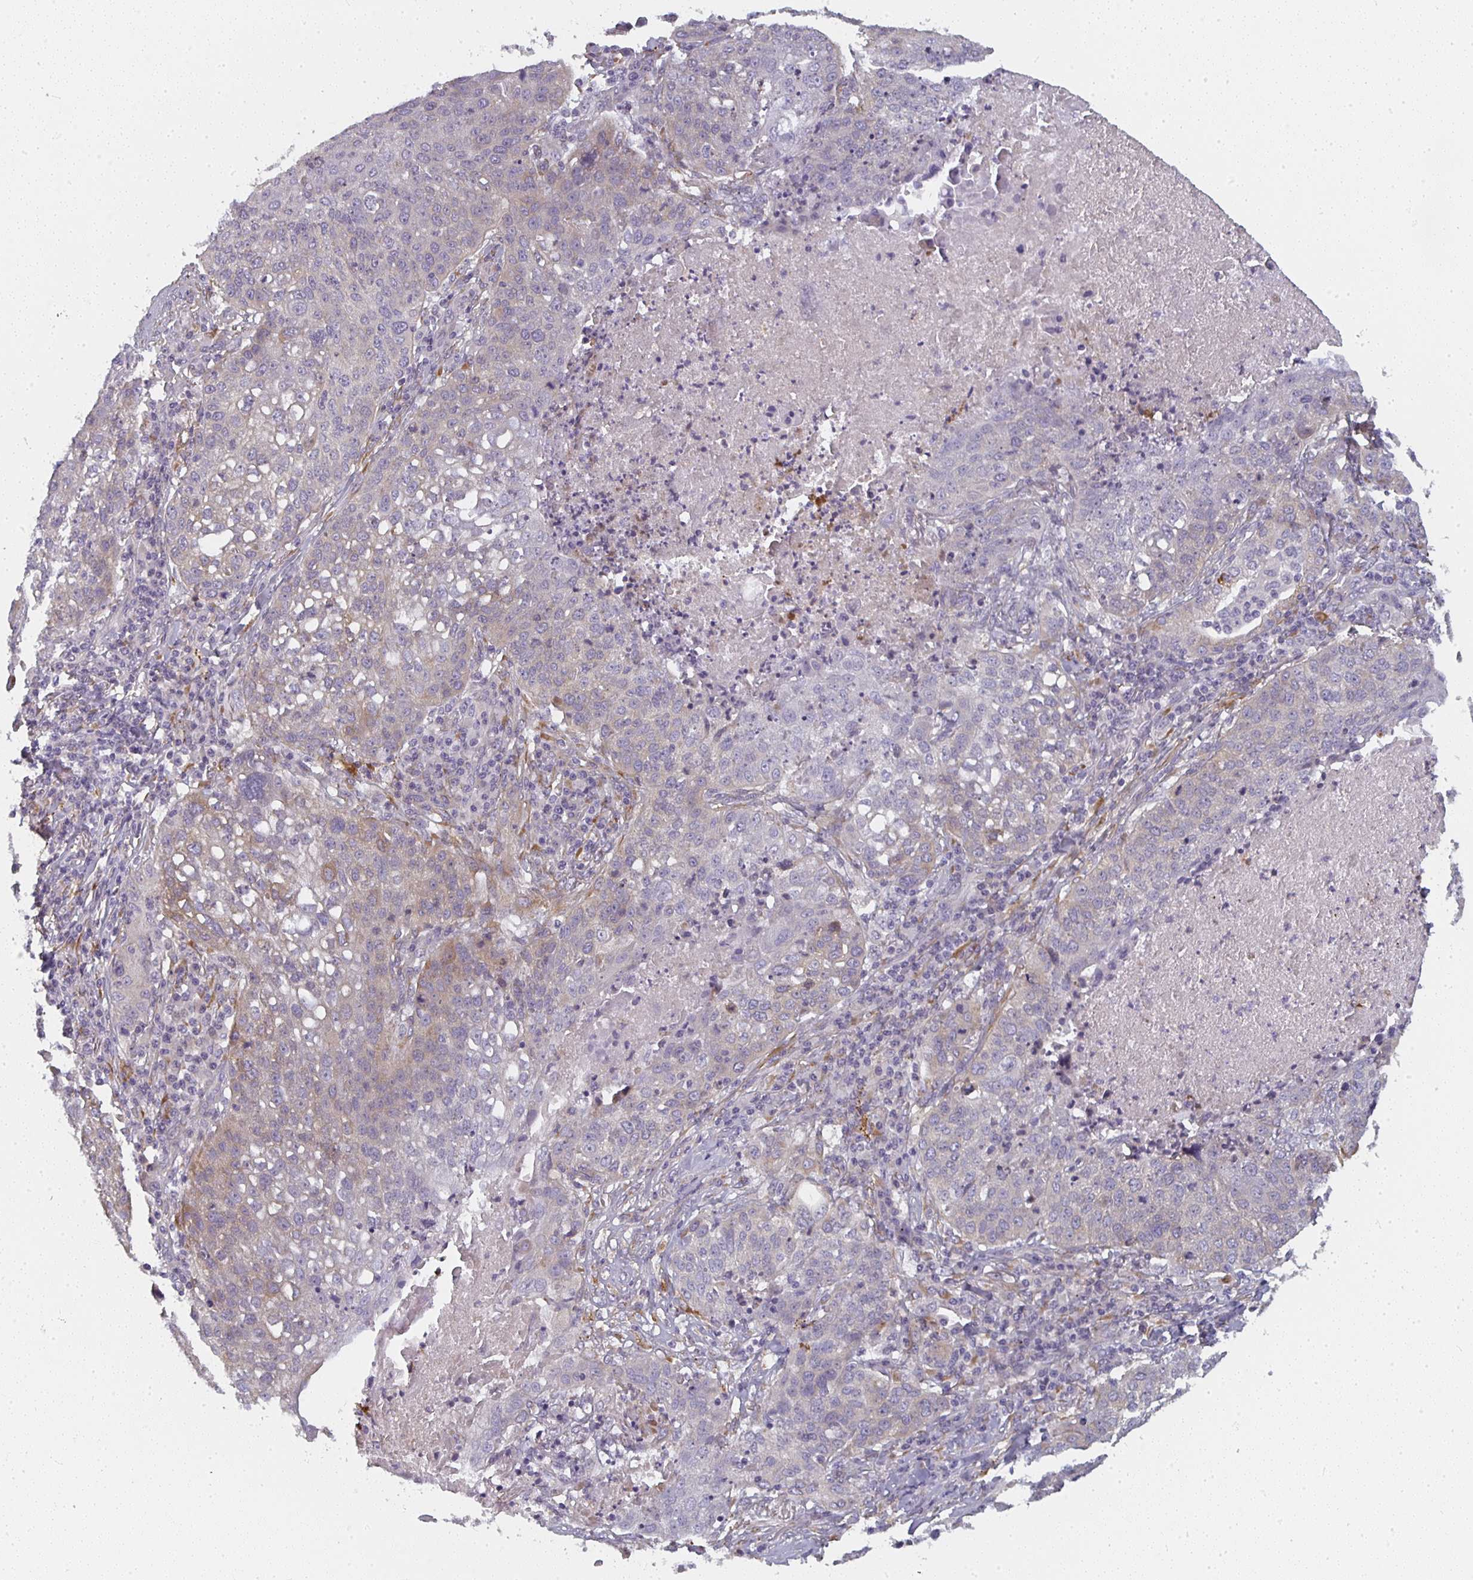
{"staining": {"intensity": "negative", "quantity": "none", "location": "none"}, "tissue": "lung cancer", "cell_type": "Tumor cells", "image_type": "cancer", "snomed": [{"axis": "morphology", "description": "Squamous cell carcinoma, NOS"}, {"axis": "topography", "description": "Lung"}], "caption": "Human lung cancer (squamous cell carcinoma) stained for a protein using immunohistochemistry reveals no staining in tumor cells.", "gene": "CTHRC1", "patient": {"sex": "male", "age": 63}}